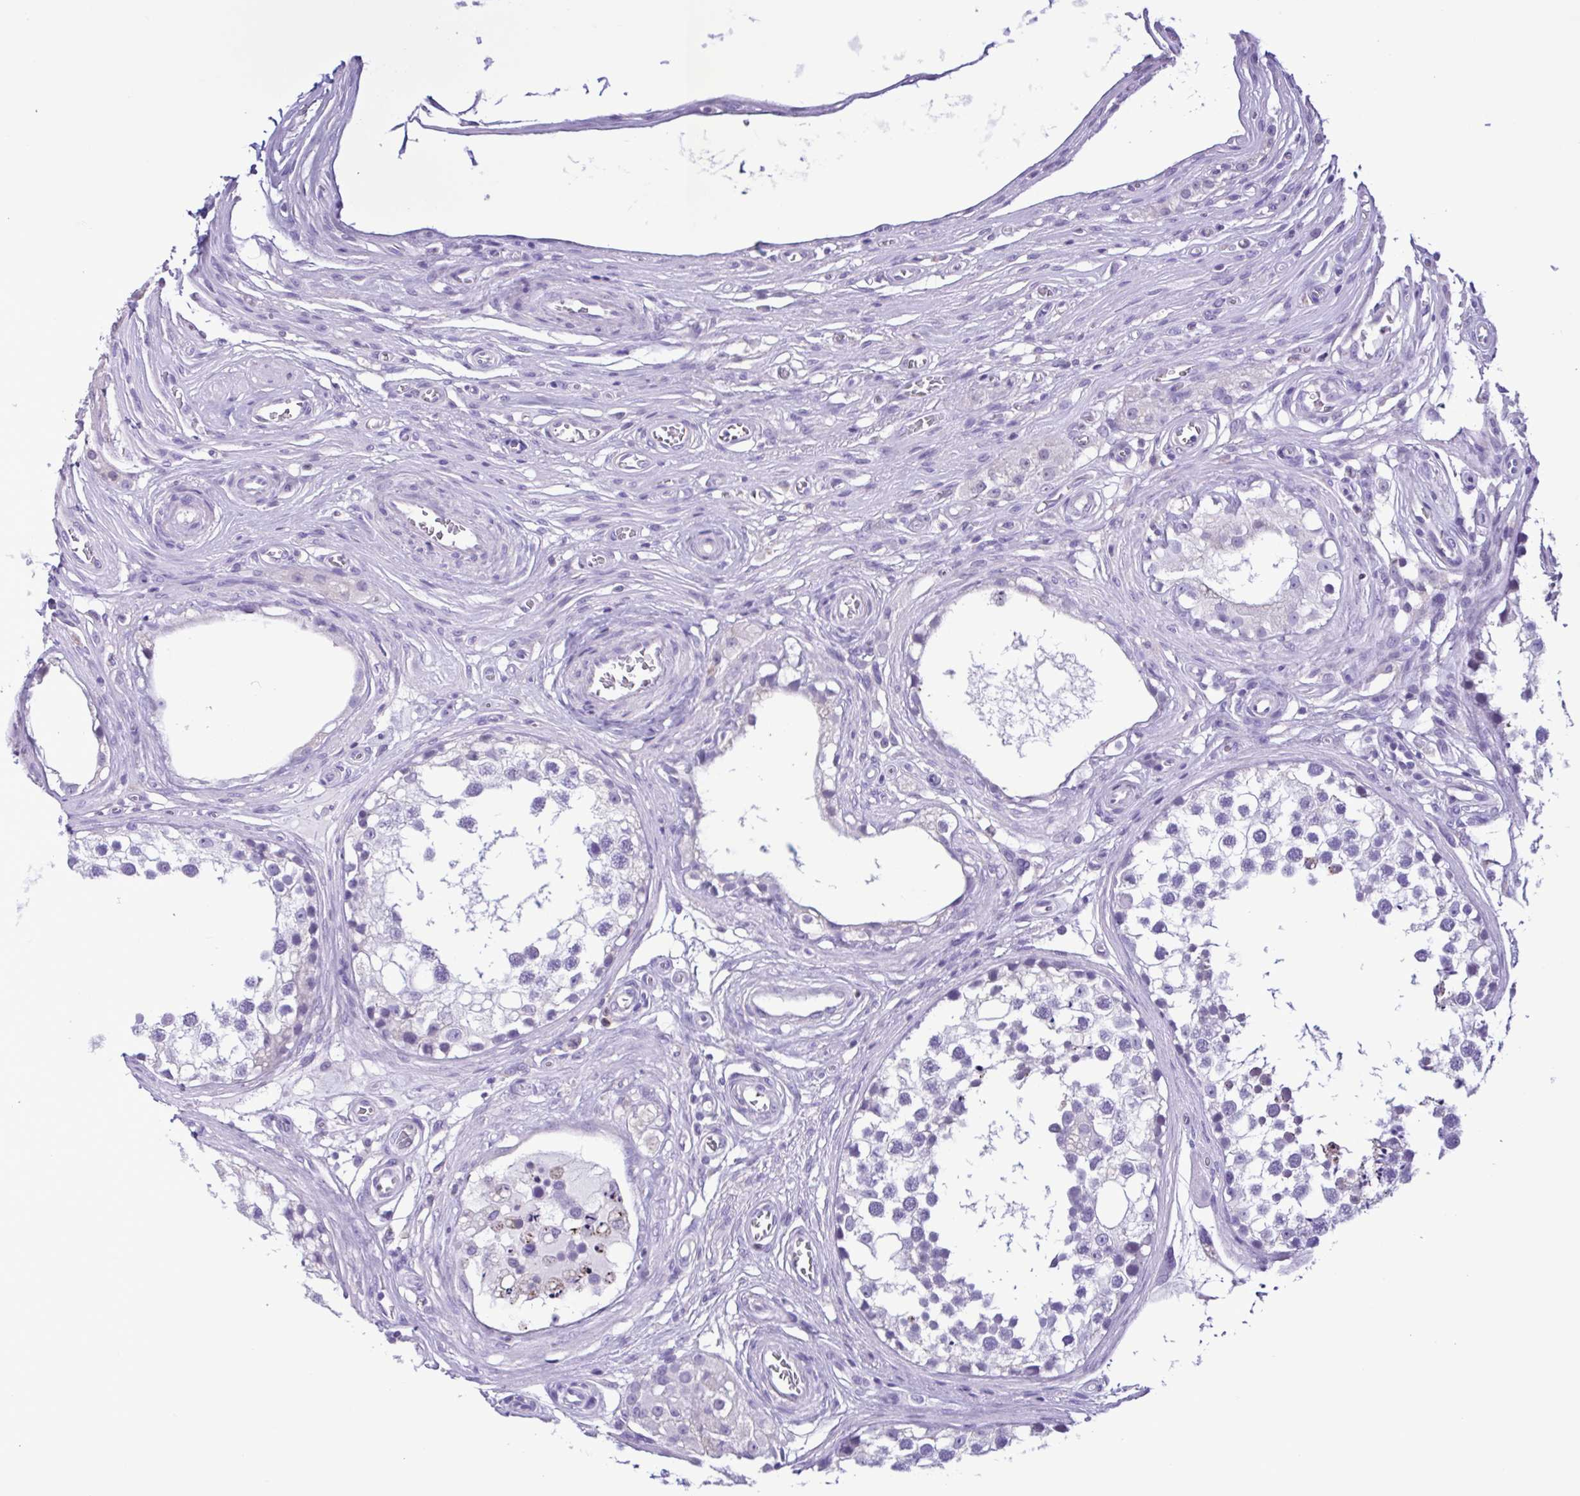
{"staining": {"intensity": "moderate", "quantity": "<25%", "location": "cytoplasmic/membranous"}, "tissue": "testis", "cell_type": "Cells in seminiferous ducts", "image_type": "normal", "snomed": [{"axis": "morphology", "description": "Normal tissue, NOS"}, {"axis": "morphology", "description": "Seminoma, NOS"}, {"axis": "topography", "description": "Testis"}], "caption": "IHC micrograph of normal testis: testis stained using immunohistochemistry displays low levels of moderate protein expression localized specifically in the cytoplasmic/membranous of cells in seminiferous ducts, appearing as a cytoplasmic/membranous brown color.", "gene": "CBY2", "patient": {"sex": "male", "age": 65}}